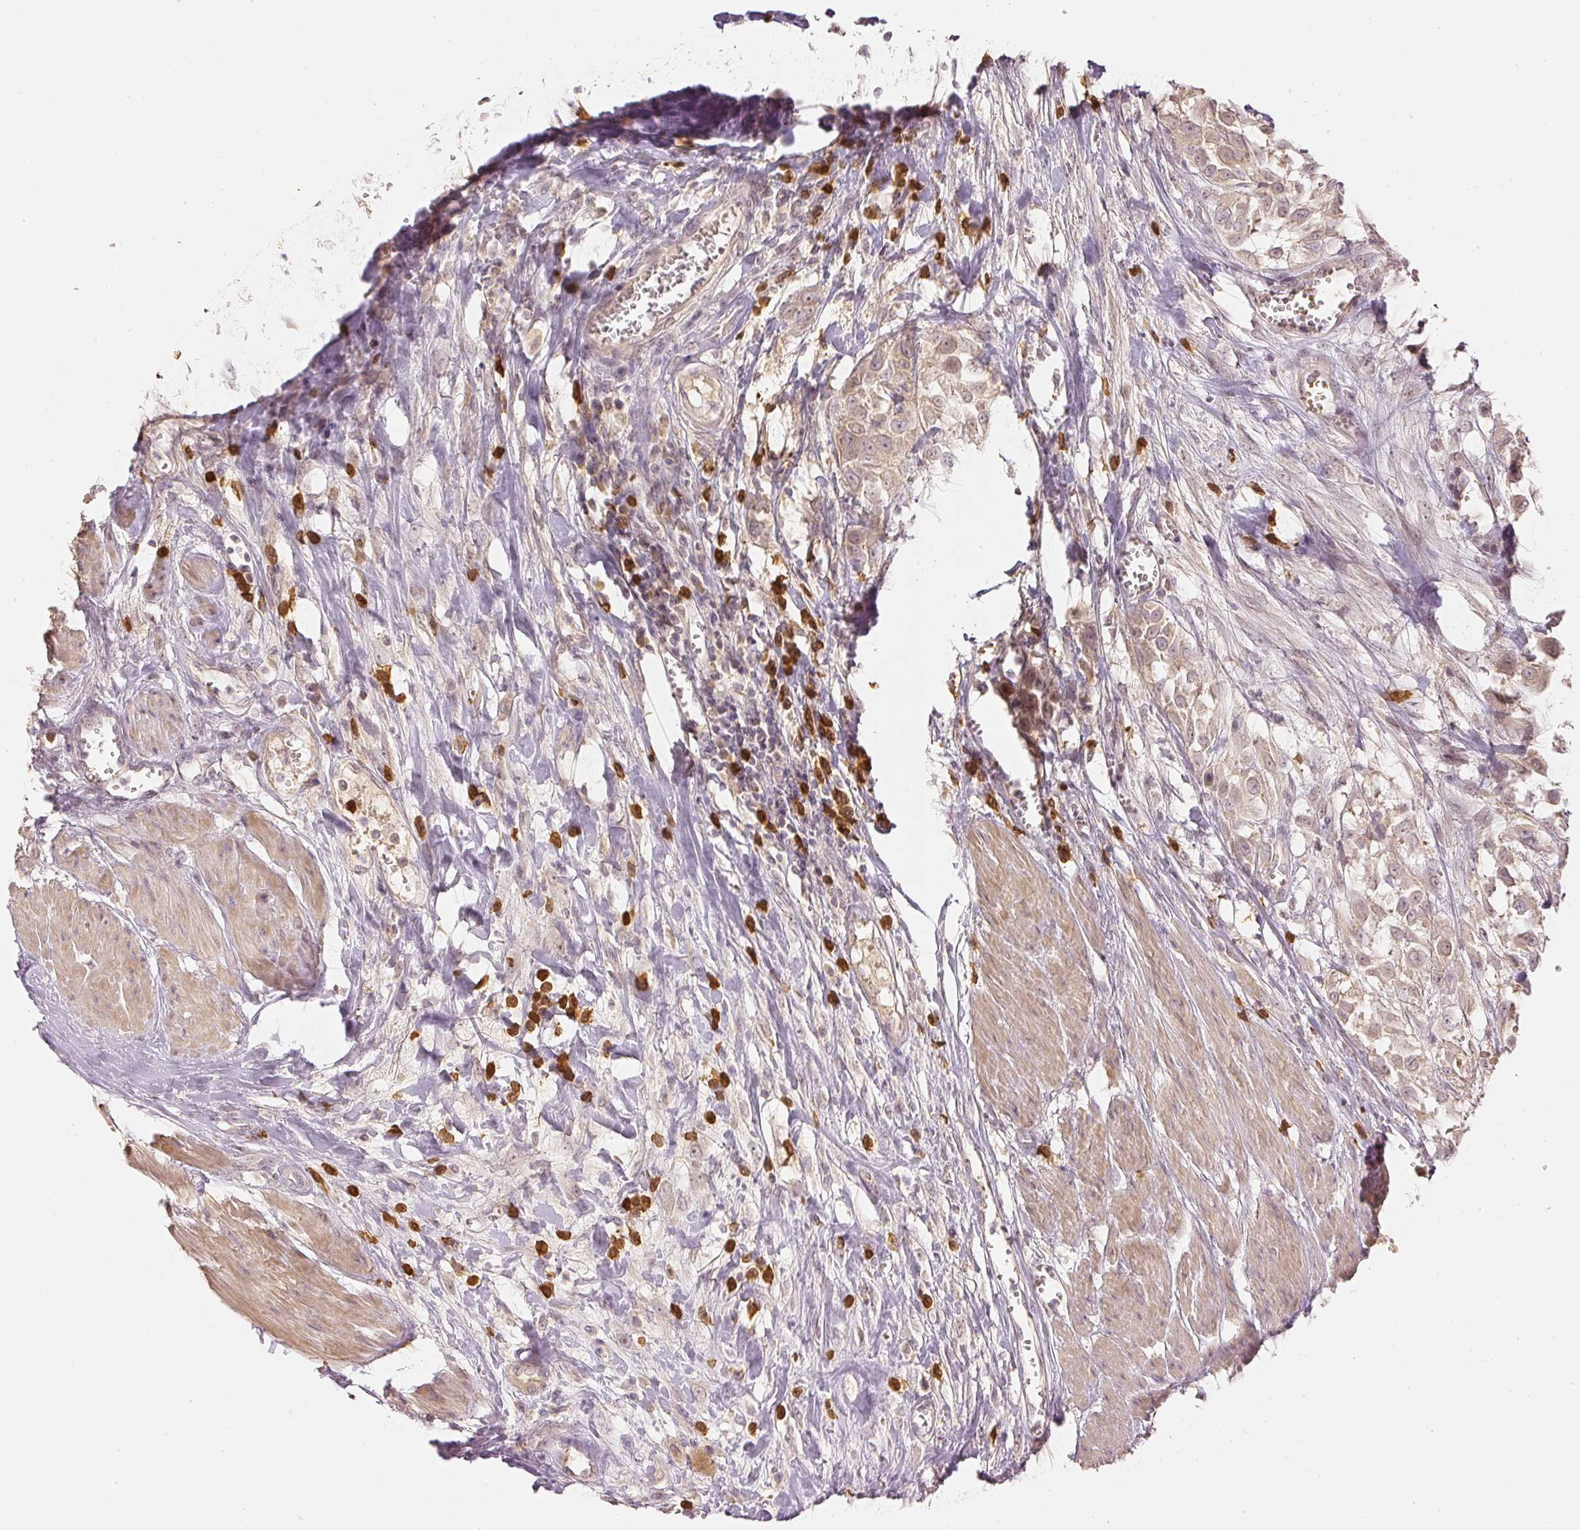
{"staining": {"intensity": "weak", "quantity": ">75%", "location": "cytoplasmic/membranous"}, "tissue": "urothelial cancer", "cell_type": "Tumor cells", "image_type": "cancer", "snomed": [{"axis": "morphology", "description": "Urothelial carcinoma, High grade"}, {"axis": "topography", "description": "Urinary bladder"}], "caption": "The micrograph shows a brown stain indicating the presence of a protein in the cytoplasmic/membranous of tumor cells in urothelial cancer.", "gene": "GZMA", "patient": {"sex": "male", "age": 57}}